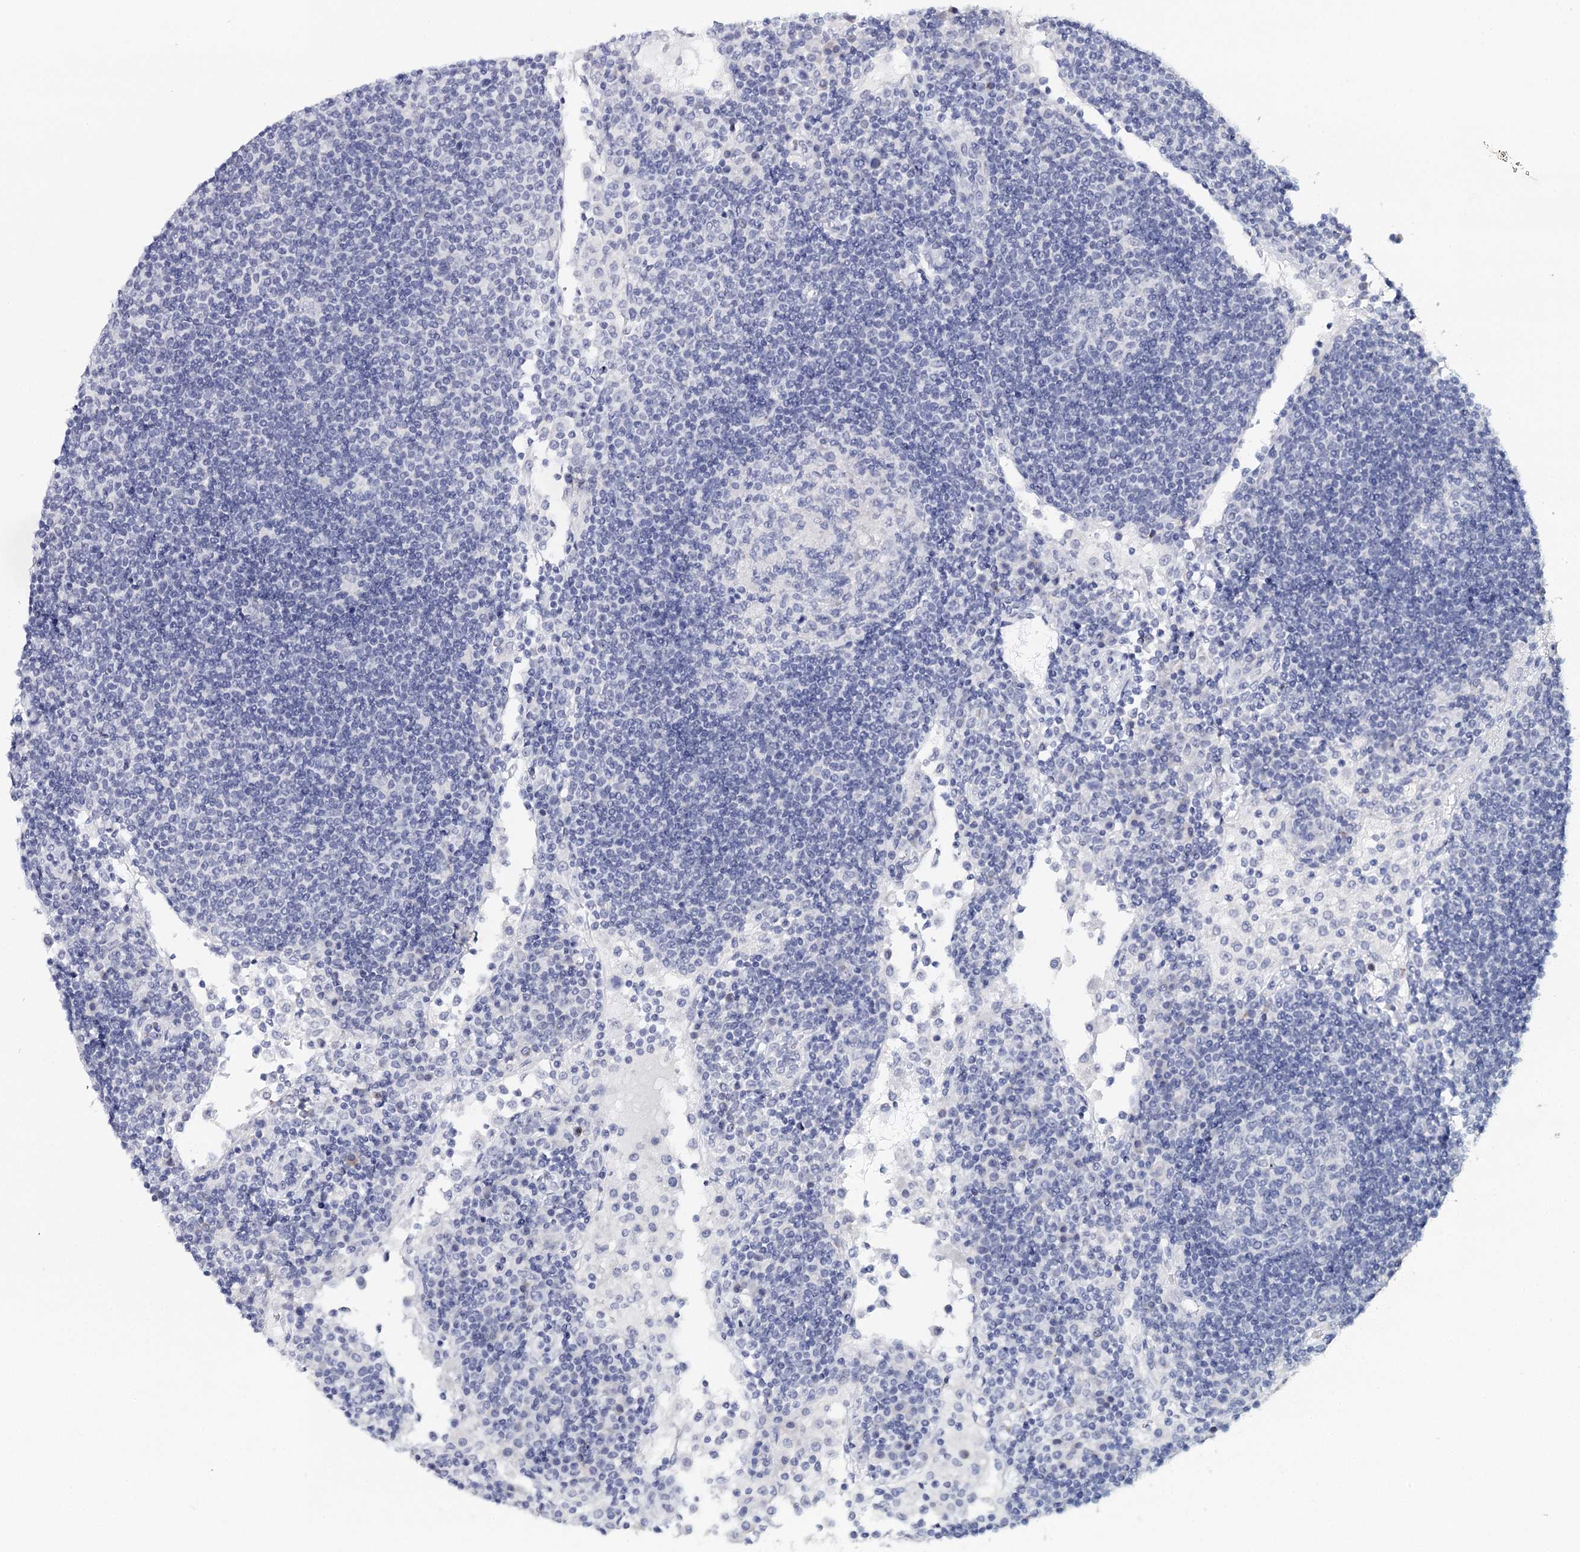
{"staining": {"intensity": "negative", "quantity": "none", "location": "none"}, "tissue": "lymph node", "cell_type": "Germinal center cells", "image_type": "normal", "snomed": [{"axis": "morphology", "description": "Normal tissue, NOS"}, {"axis": "topography", "description": "Lymph node"}], "caption": "Protein analysis of normal lymph node demonstrates no significant expression in germinal center cells.", "gene": "HSPA4L", "patient": {"sex": "female", "age": 53}}